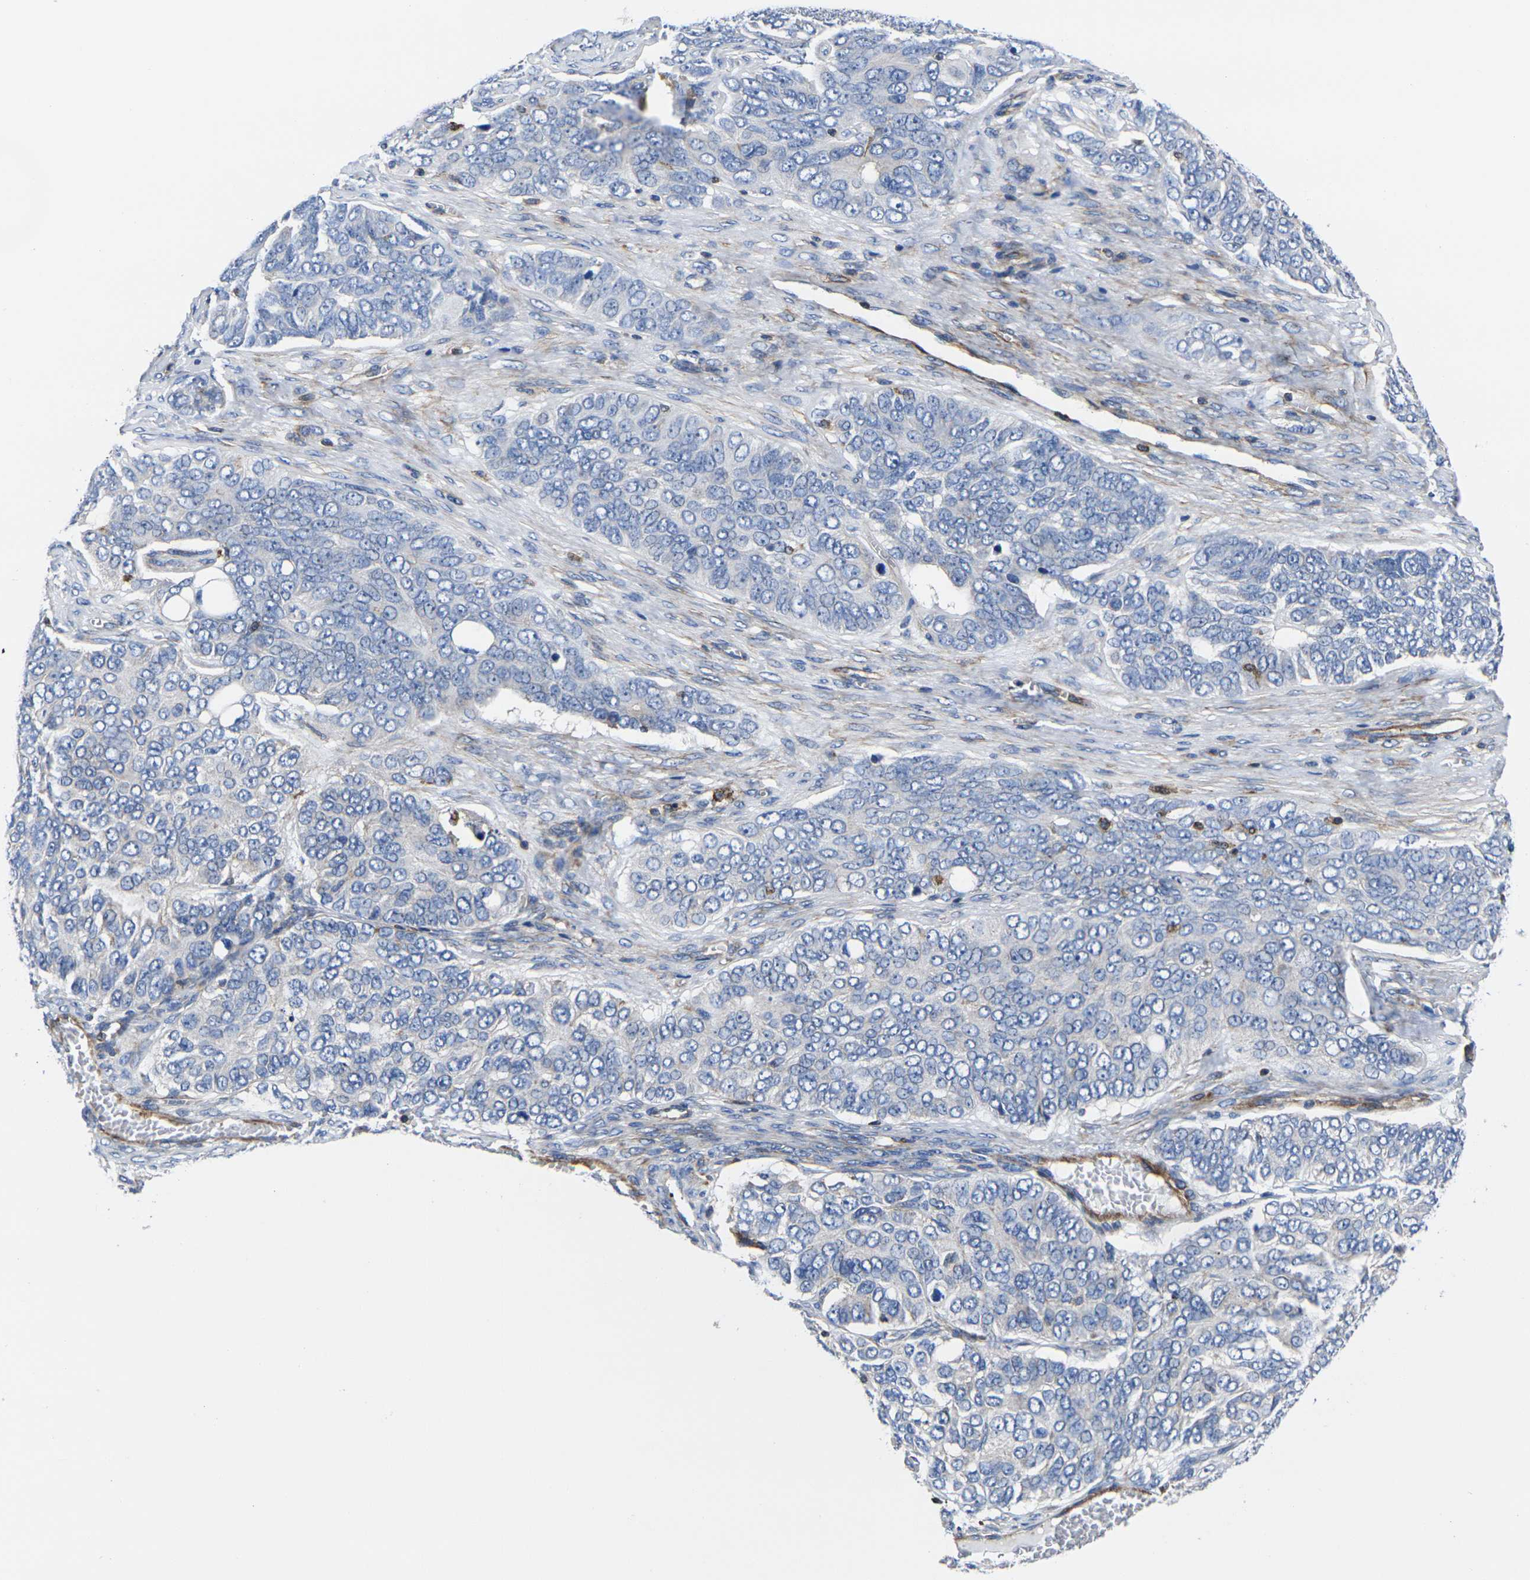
{"staining": {"intensity": "negative", "quantity": "none", "location": "none"}, "tissue": "ovarian cancer", "cell_type": "Tumor cells", "image_type": "cancer", "snomed": [{"axis": "morphology", "description": "Carcinoma, endometroid"}, {"axis": "topography", "description": "Ovary"}], "caption": "A high-resolution image shows immunohistochemistry (IHC) staining of ovarian endometroid carcinoma, which reveals no significant positivity in tumor cells. (Brightfield microscopy of DAB immunohistochemistry at high magnification).", "gene": "GPR4", "patient": {"sex": "female", "age": 51}}